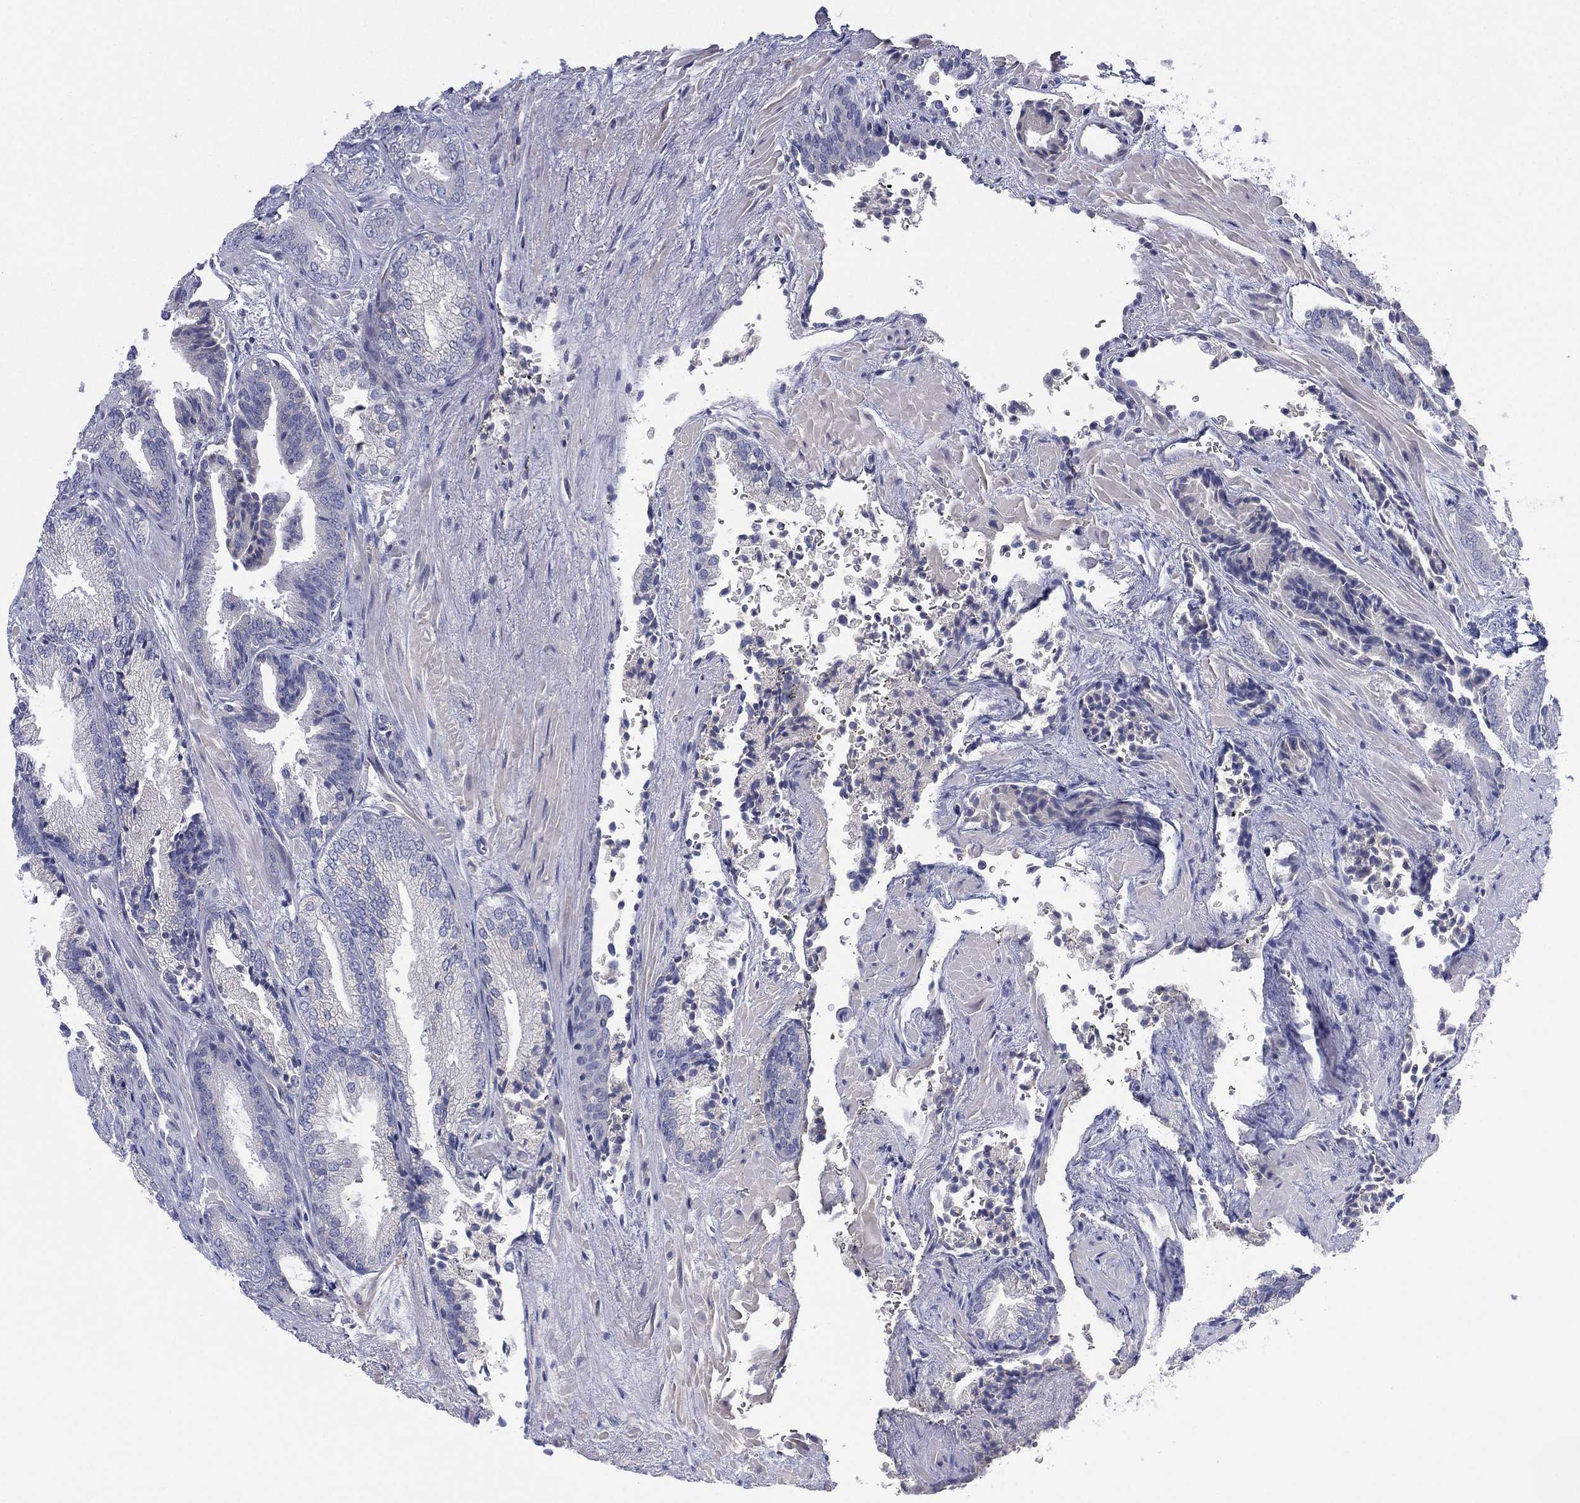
{"staining": {"intensity": "negative", "quantity": "none", "location": "none"}, "tissue": "prostate cancer", "cell_type": "Tumor cells", "image_type": "cancer", "snomed": [{"axis": "morphology", "description": "Adenocarcinoma, Low grade"}, {"axis": "topography", "description": "Prostate"}], "caption": "This is an immunohistochemistry (IHC) histopathology image of human prostate cancer (low-grade adenocarcinoma). There is no positivity in tumor cells.", "gene": "CYP2D6", "patient": {"sex": "male", "age": 68}}